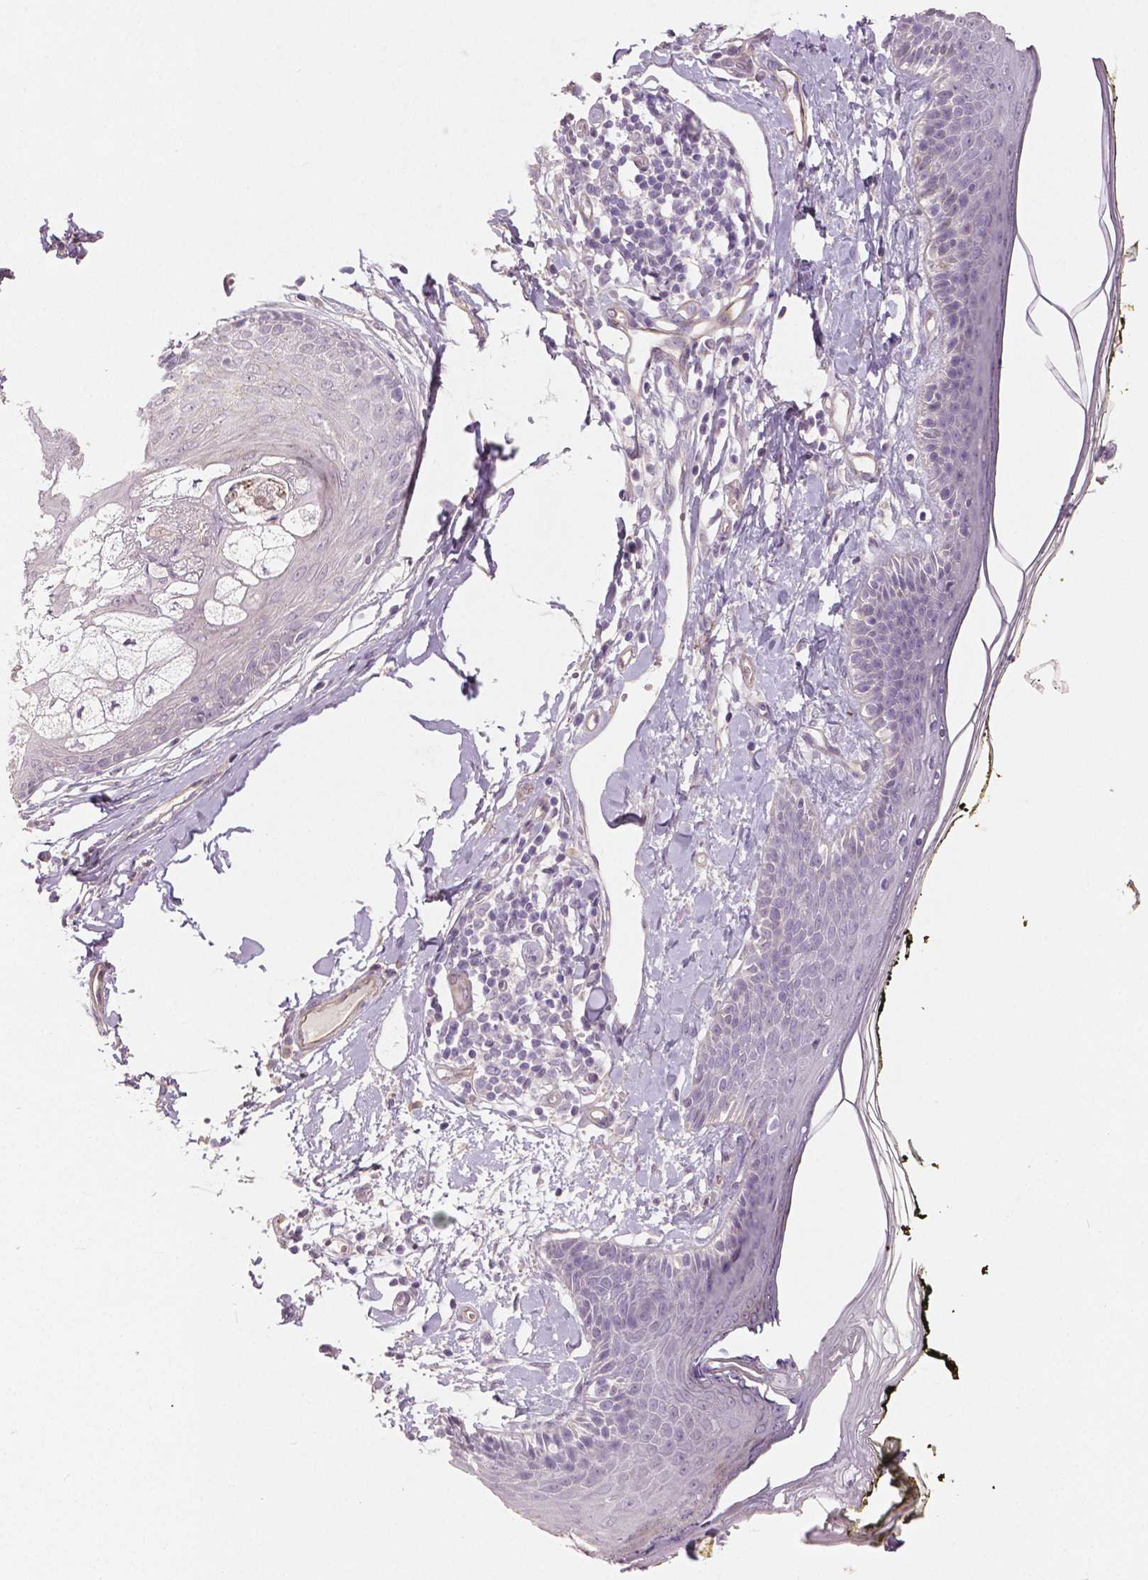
{"staining": {"intensity": "negative", "quantity": "none", "location": "none"}, "tissue": "skin", "cell_type": "Fibroblasts", "image_type": "normal", "snomed": [{"axis": "morphology", "description": "Normal tissue, NOS"}, {"axis": "topography", "description": "Skin"}], "caption": "Fibroblasts show no significant staining in unremarkable skin. (DAB IHC with hematoxylin counter stain).", "gene": "FLT1", "patient": {"sex": "male", "age": 76}}